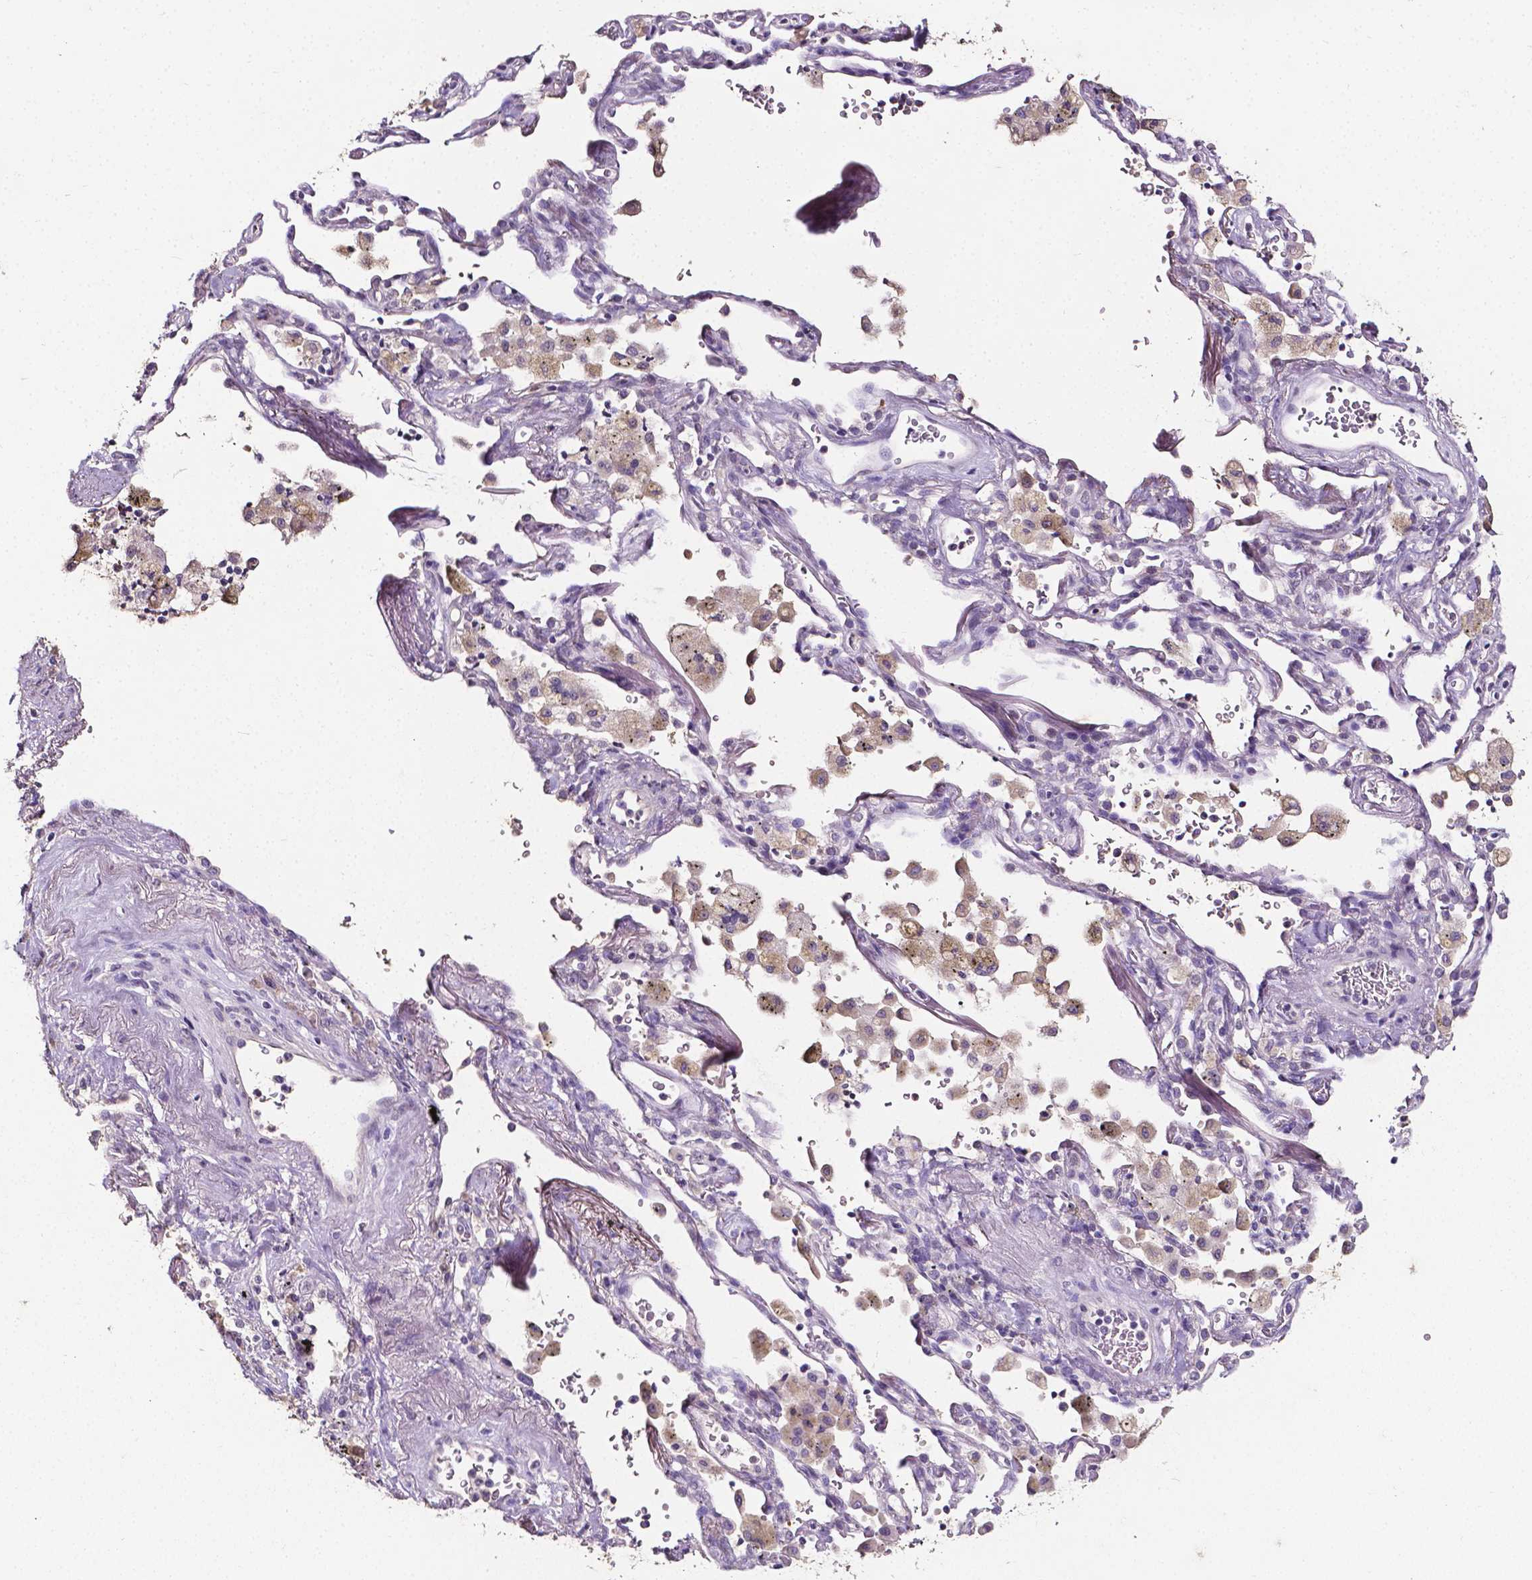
{"staining": {"intensity": "moderate", "quantity": ">75%", "location": "cytoplasmic/membranous,nuclear"}, "tissue": "lung cancer", "cell_type": "Tumor cells", "image_type": "cancer", "snomed": [{"axis": "morphology", "description": "Squamous cell carcinoma, NOS"}, {"axis": "topography", "description": "Lymph node"}, {"axis": "topography", "description": "Lung"}], "caption": "Immunohistochemistry (IHC) of human squamous cell carcinoma (lung) reveals medium levels of moderate cytoplasmic/membranous and nuclear expression in approximately >75% of tumor cells. Nuclei are stained in blue.", "gene": "PSAT1", "patient": {"sex": "male", "age": 61}}